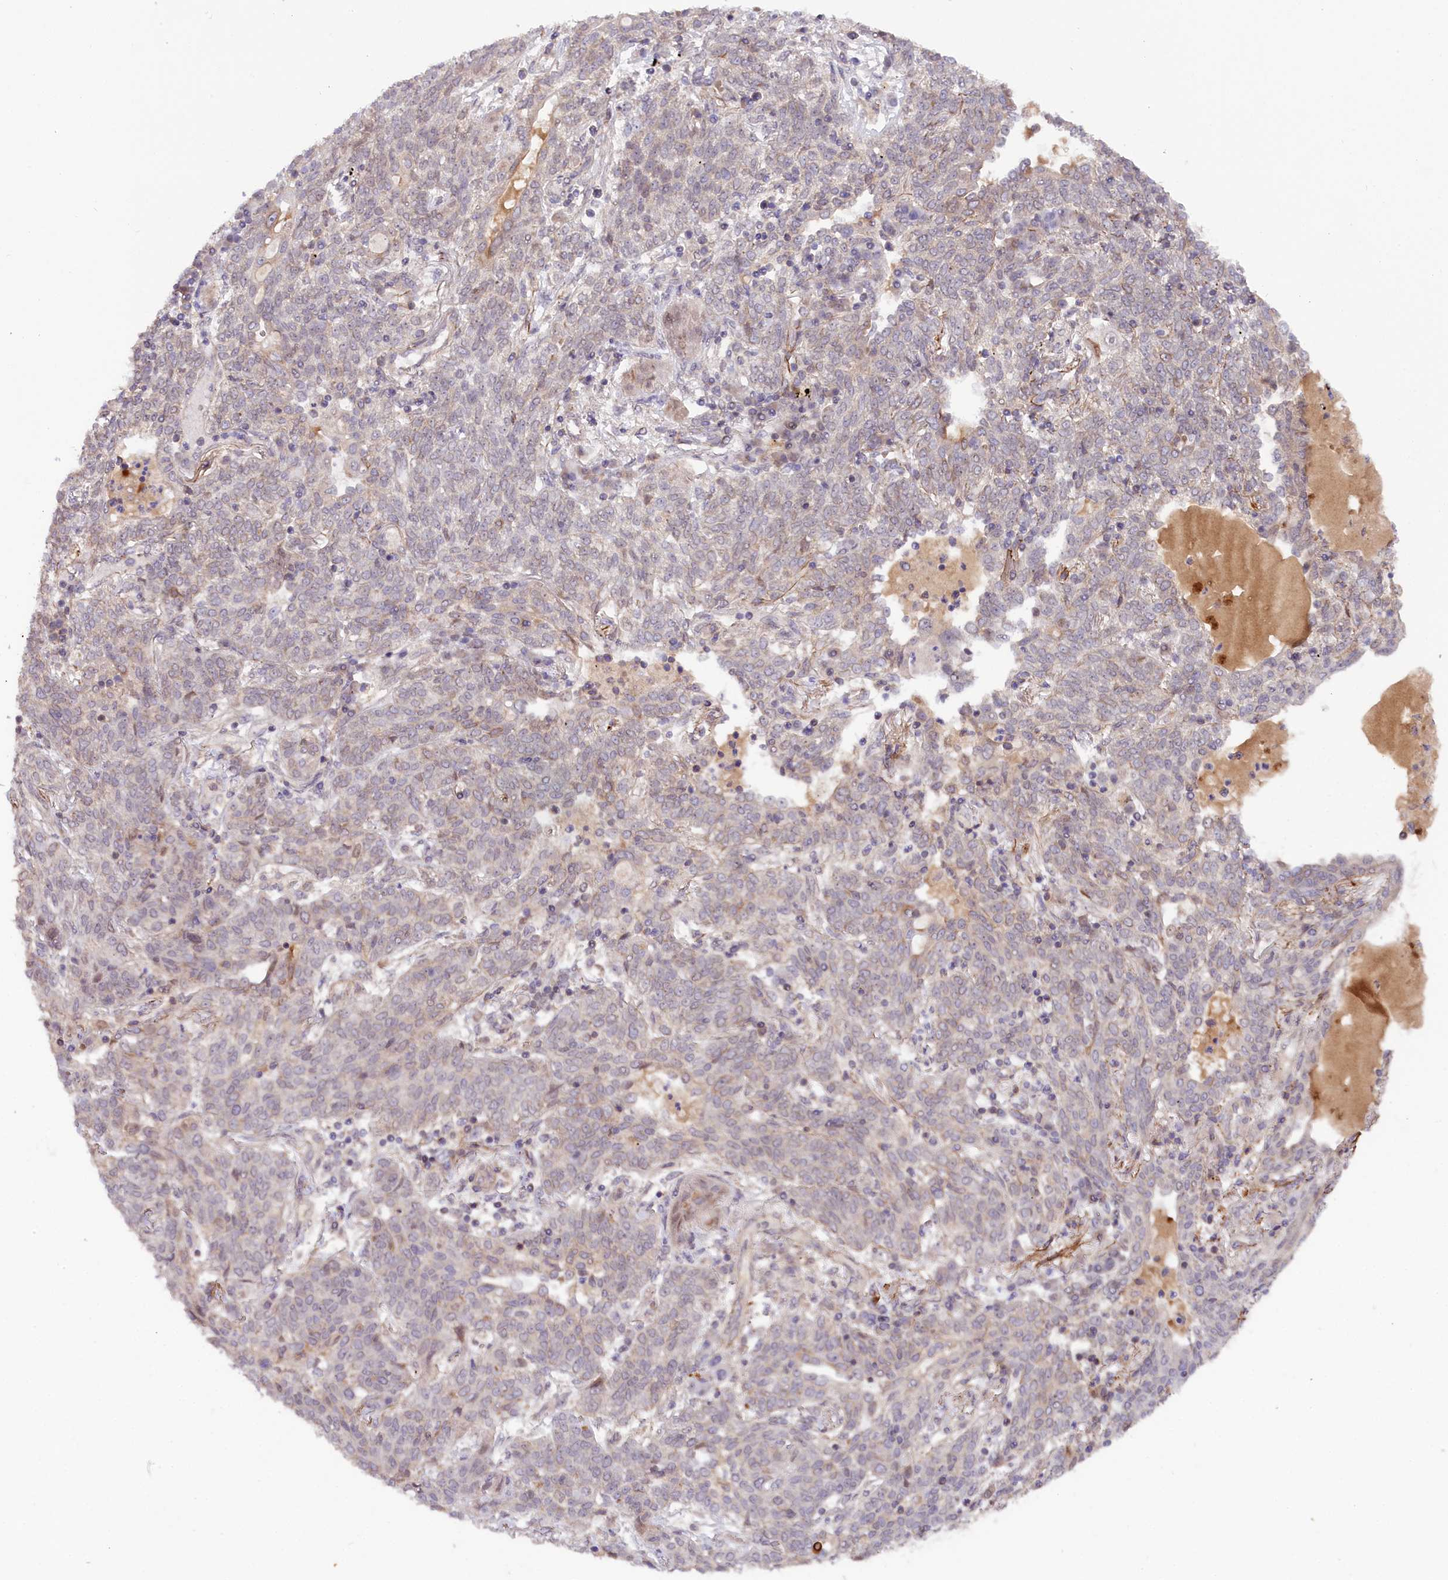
{"staining": {"intensity": "weak", "quantity": "<25%", "location": "cytoplasmic/membranous"}, "tissue": "lung cancer", "cell_type": "Tumor cells", "image_type": "cancer", "snomed": [{"axis": "morphology", "description": "Squamous cell carcinoma, NOS"}, {"axis": "topography", "description": "Lung"}], "caption": "Lung cancer (squamous cell carcinoma) stained for a protein using IHC reveals no expression tumor cells.", "gene": "ZNF480", "patient": {"sex": "female", "age": 70}}